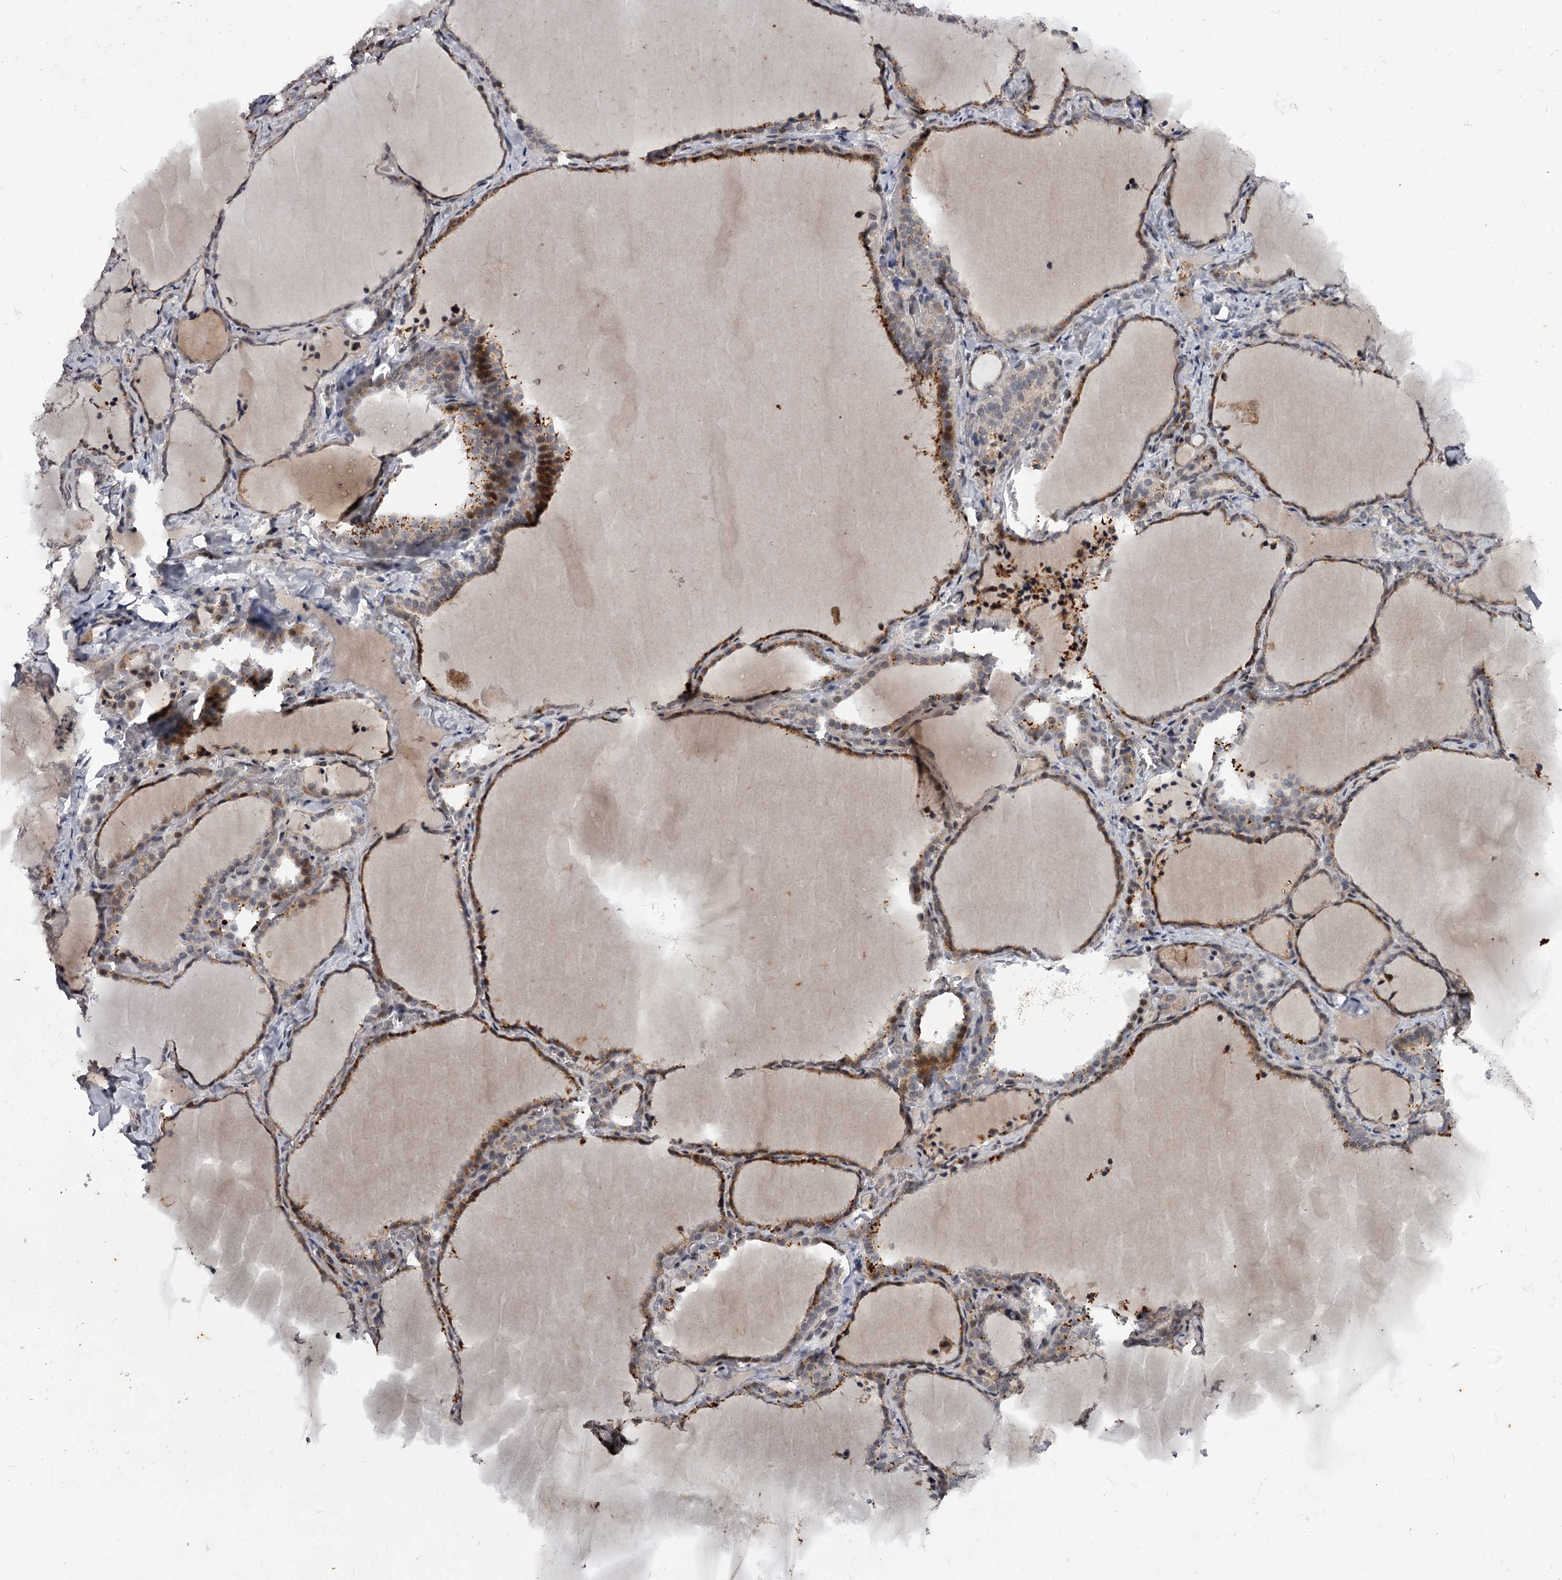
{"staining": {"intensity": "moderate", "quantity": ">75%", "location": "cytoplasmic/membranous"}, "tissue": "thyroid gland", "cell_type": "Glandular cells", "image_type": "normal", "snomed": [{"axis": "morphology", "description": "Normal tissue, NOS"}, {"axis": "topography", "description": "Thyroid gland"}], "caption": "This is an image of immunohistochemistry staining of normal thyroid gland, which shows moderate positivity in the cytoplasmic/membranous of glandular cells.", "gene": "RNF44", "patient": {"sex": "female", "age": 22}}